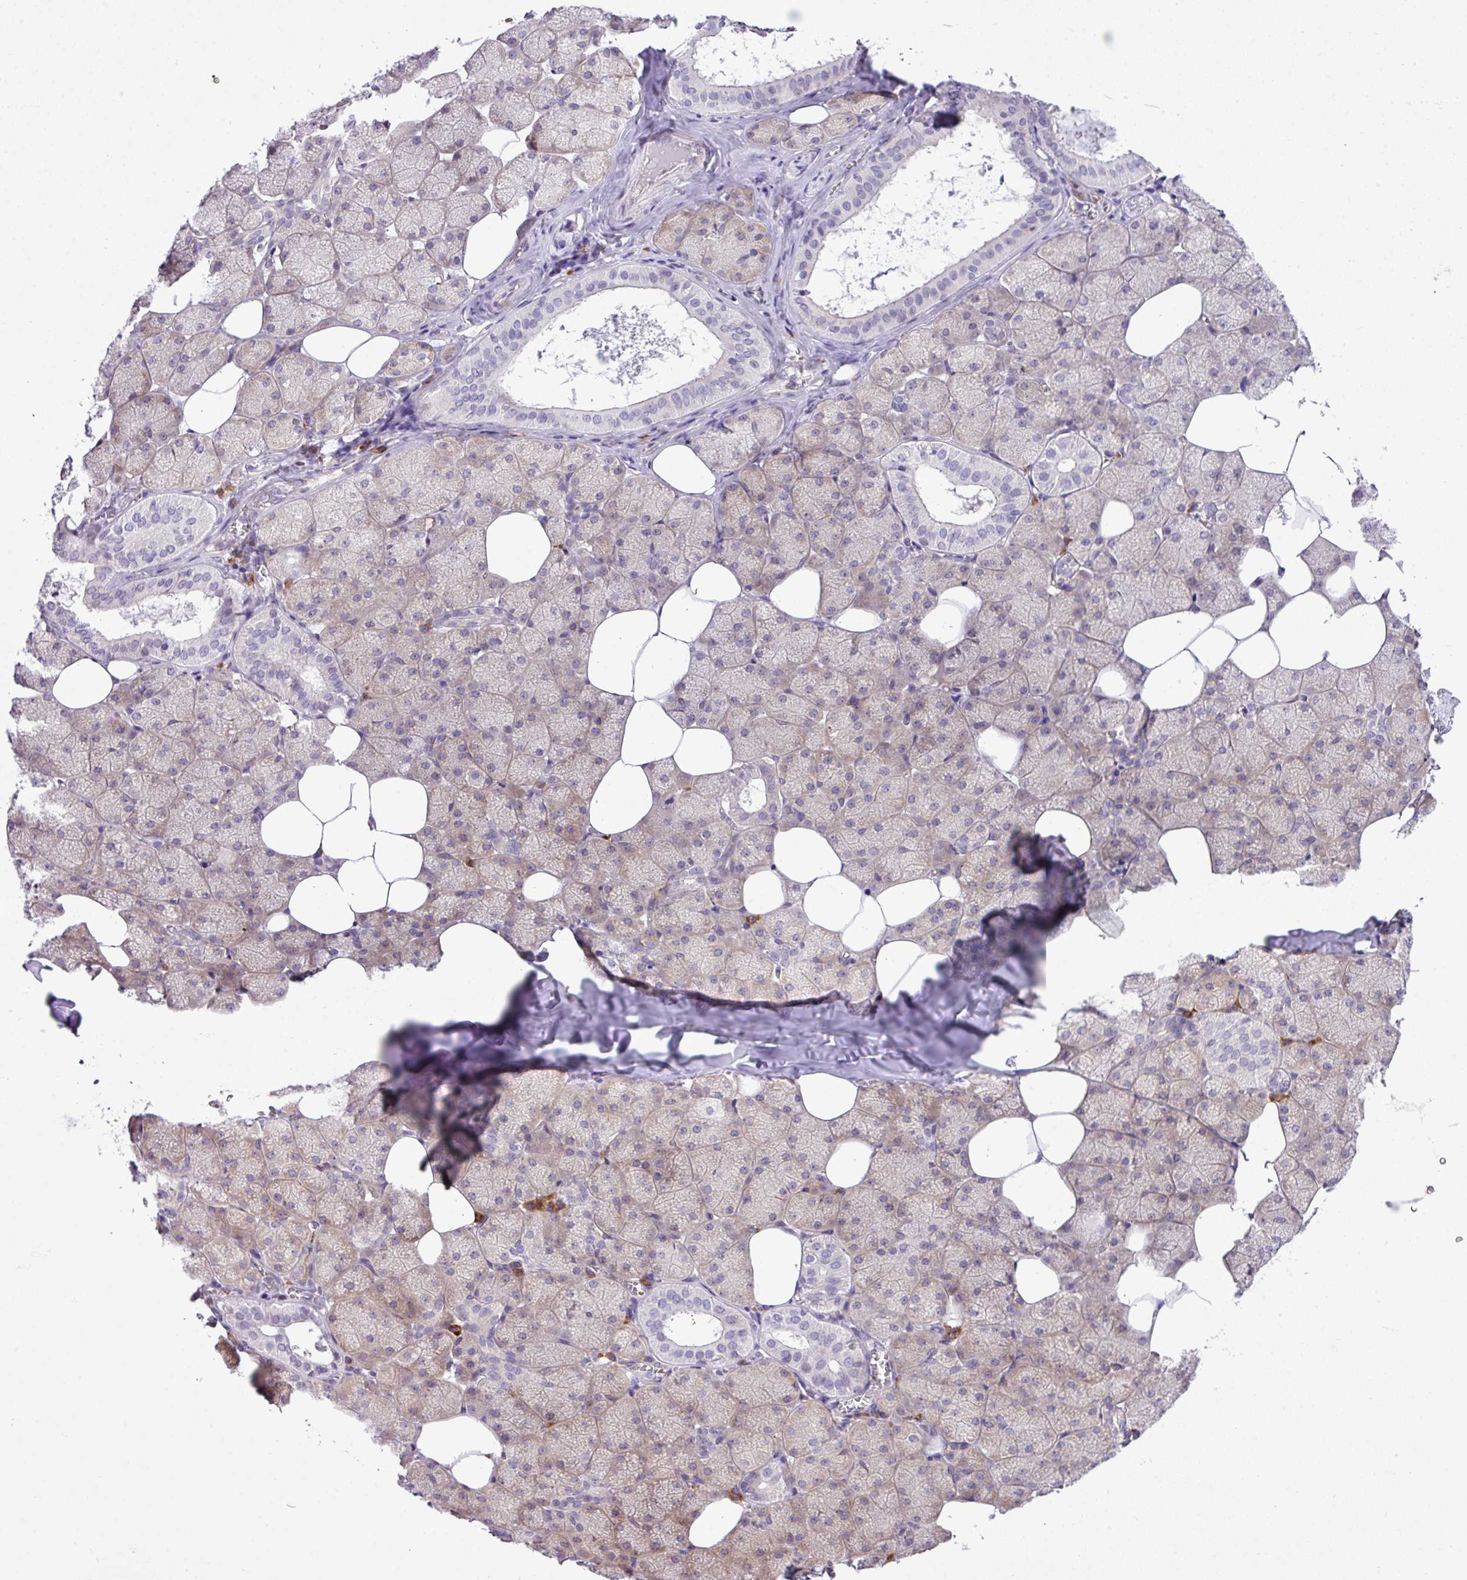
{"staining": {"intensity": "moderate", "quantity": "<25%", "location": "cytoplasmic/membranous"}, "tissue": "salivary gland", "cell_type": "Glandular cells", "image_type": "normal", "snomed": [{"axis": "morphology", "description": "Normal tissue, NOS"}, {"axis": "topography", "description": "Salivary gland"}, {"axis": "topography", "description": "Peripheral nerve tissue"}], "caption": "Moderate cytoplasmic/membranous positivity is appreciated in approximately <25% of glandular cells in benign salivary gland.", "gene": "CFAP97", "patient": {"sex": "male", "age": 38}}